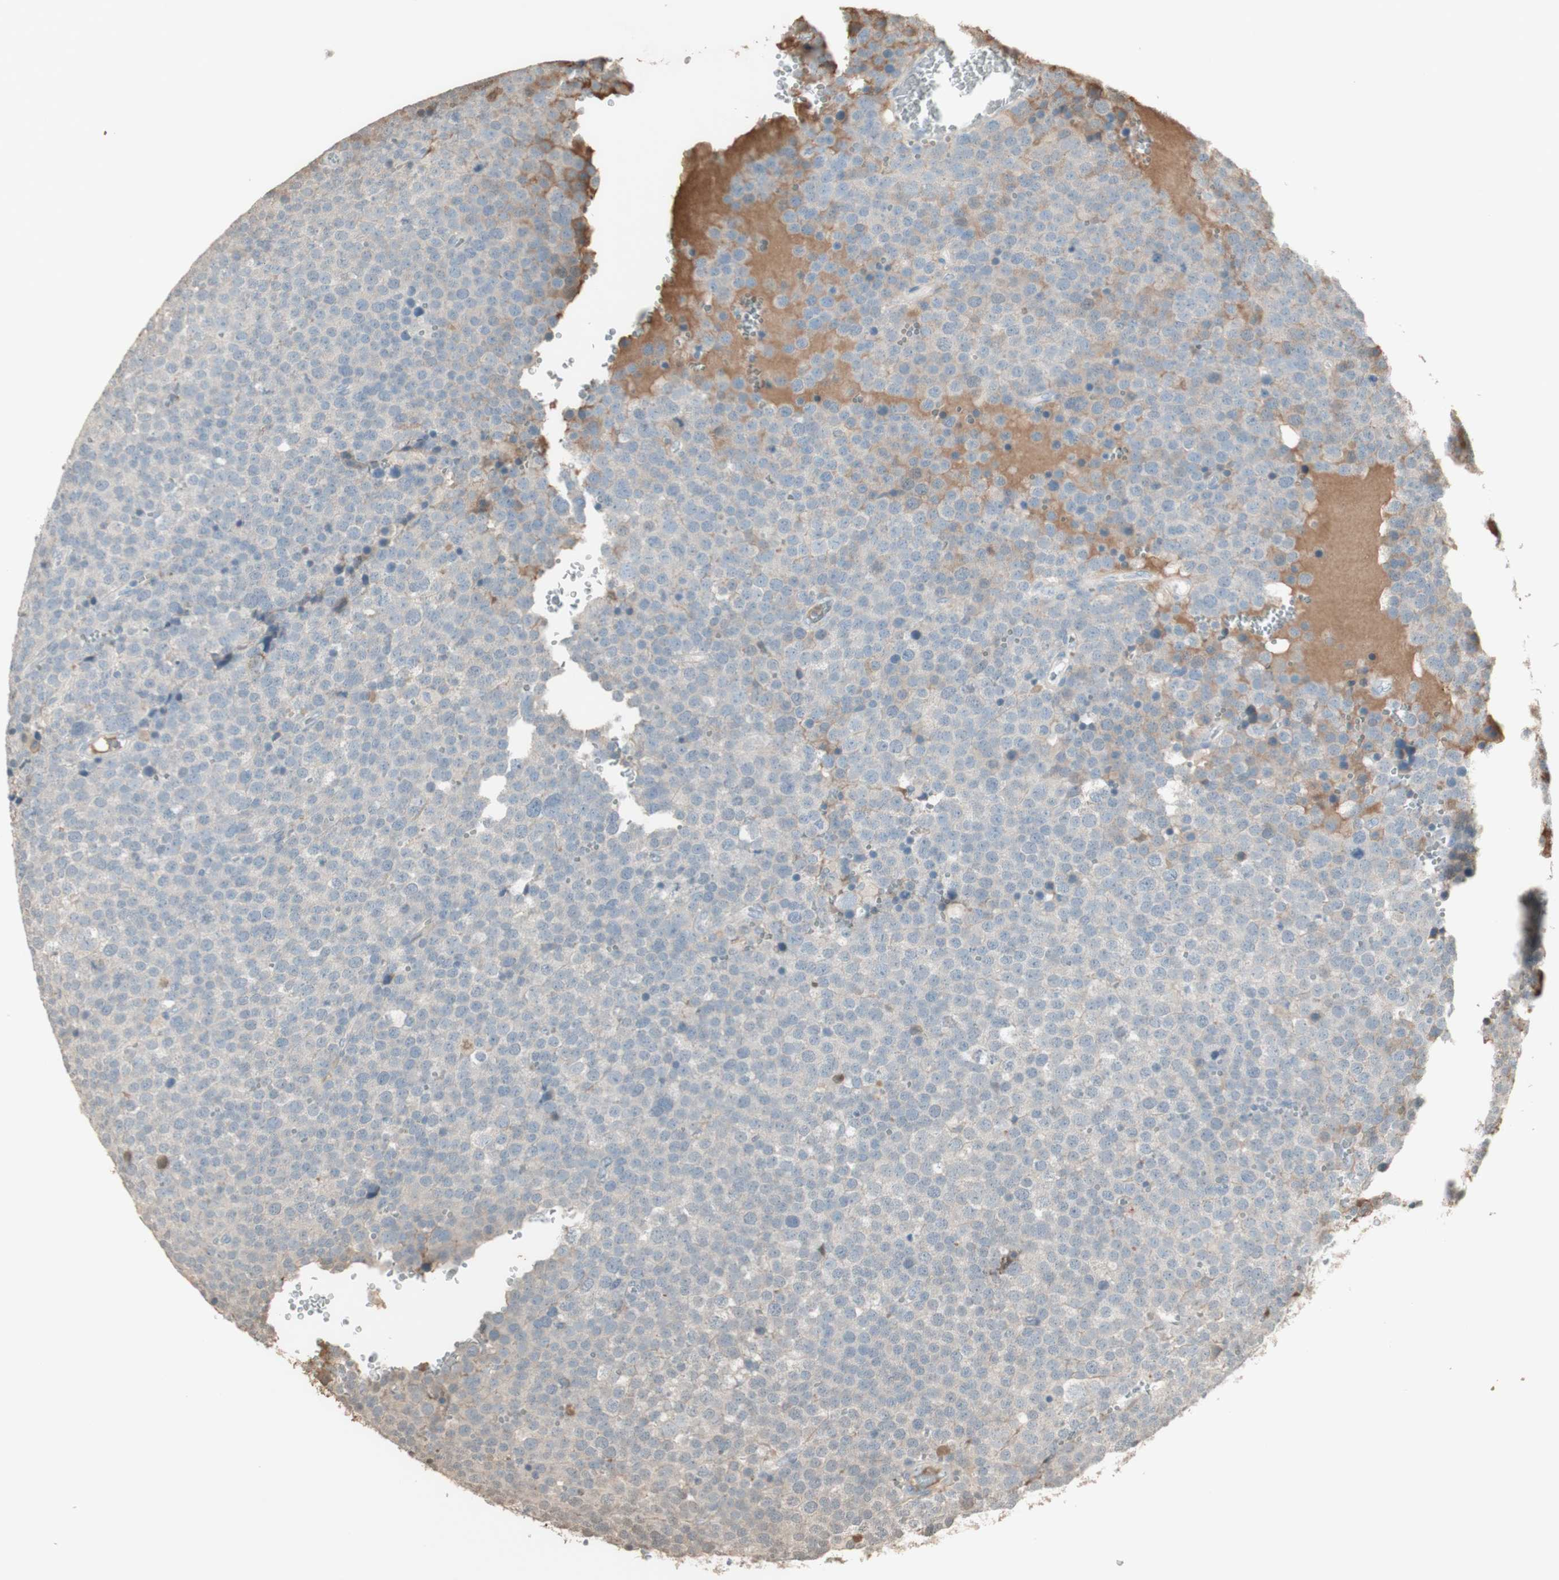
{"staining": {"intensity": "negative", "quantity": "none", "location": "none"}, "tissue": "testis cancer", "cell_type": "Tumor cells", "image_type": "cancer", "snomed": [{"axis": "morphology", "description": "Seminoma, NOS"}, {"axis": "topography", "description": "Testis"}], "caption": "Protein analysis of testis cancer displays no significant positivity in tumor cells.", "gene": "IFNG", "patient": {"sex": "male", "age": 71}}